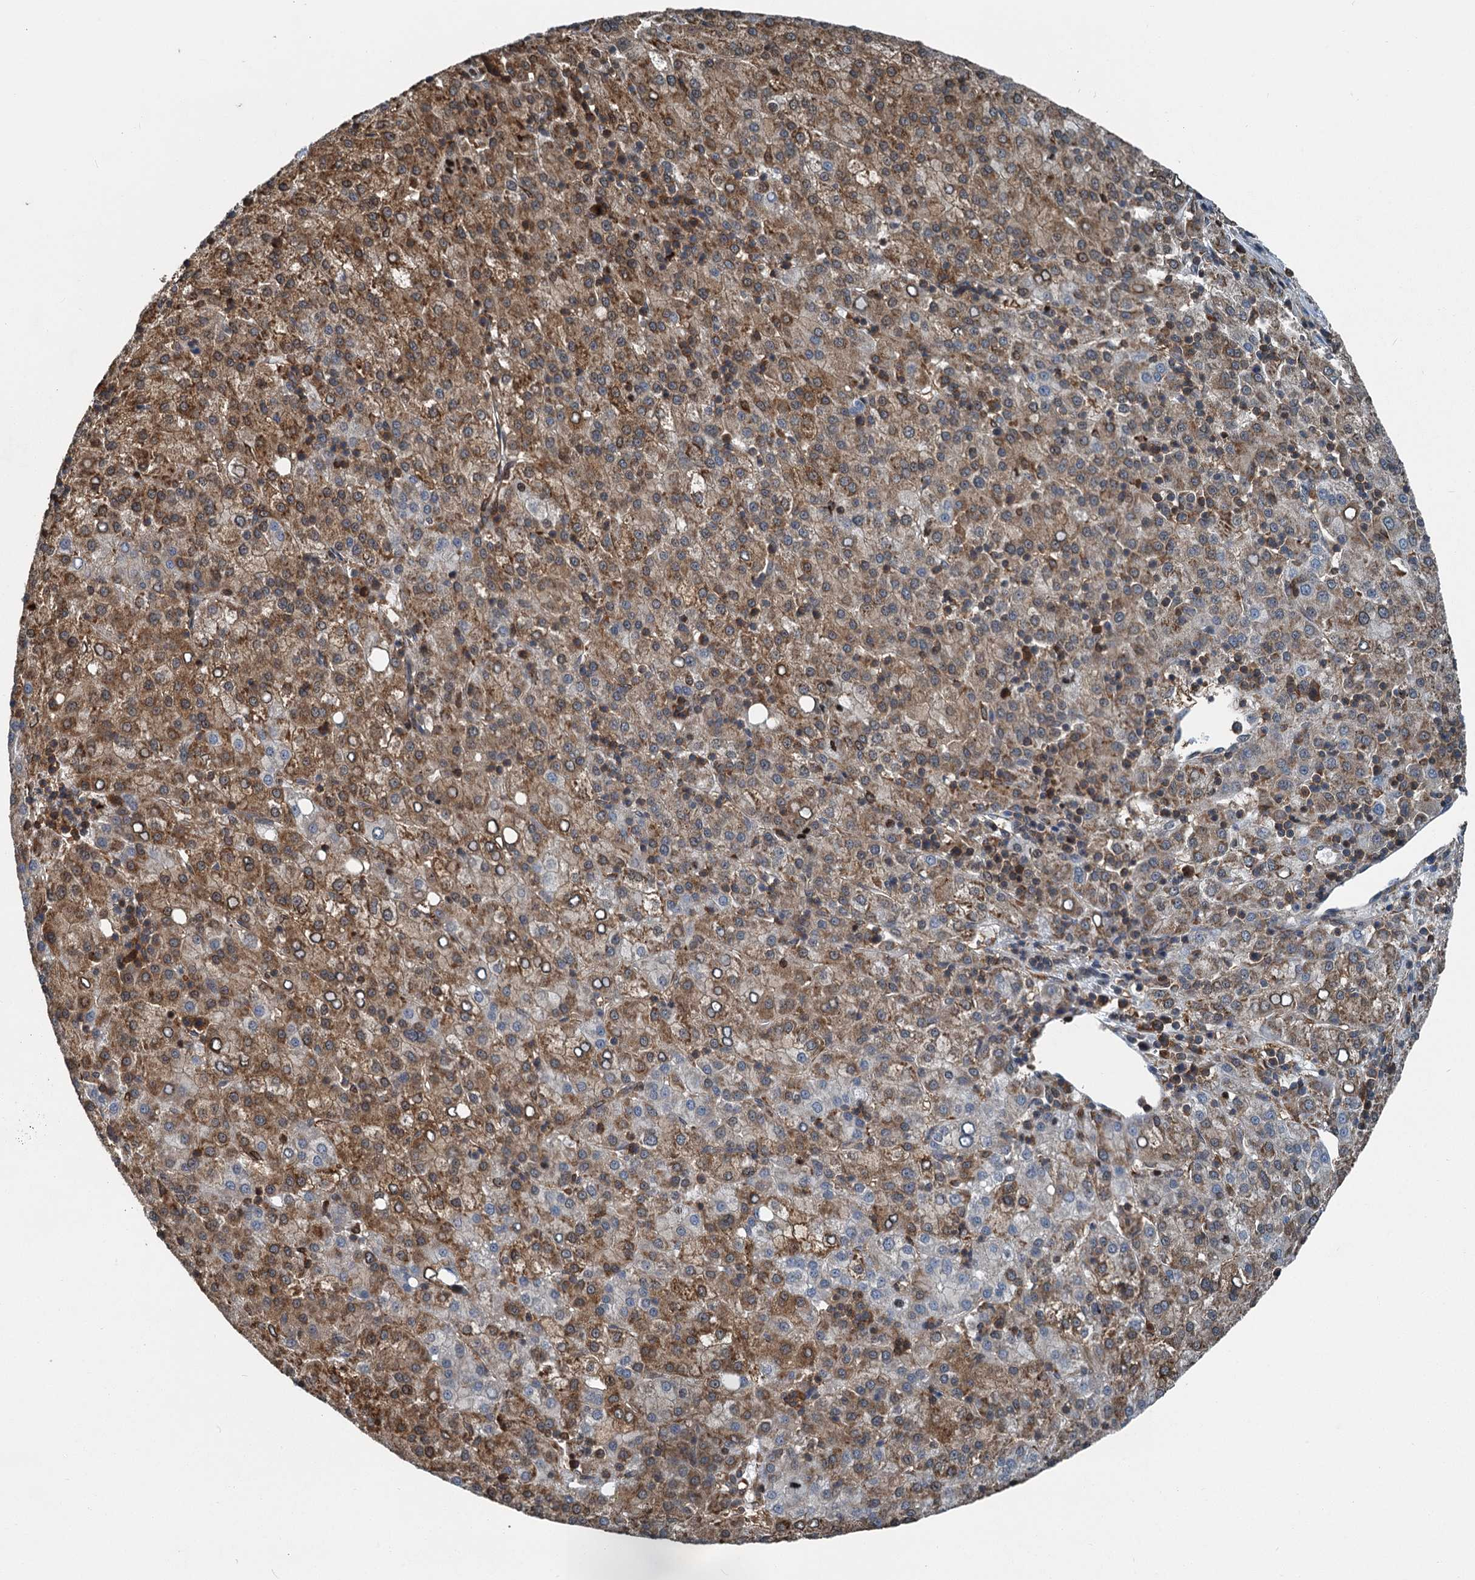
{"staining": {"intensity": "strong", "quantity": ">75%", "location": "cytoplasmic/membranous"}, "tissue": "liver cancer", "cell_type": "Tumor cells", "image_type": "cancer", "snomed": [{"axis": "morphology", "description": "Carcinoma, Hepatocellular, NOS"}, {"axis": "topography", "description": "Liver"}], "caption": "Immunohistochemical staining of liver cancer exhibits strong cytoplasmic/membranous protein positivity in approximately >75% of tumor cells. The staining was performed using DAB to visualize the protein expression in brown, while the nuclei were stained in blue with hematoxylin (Magnification: 20x).", "gene": "GPI", "patient": {"sex": "female", "age": 58}}